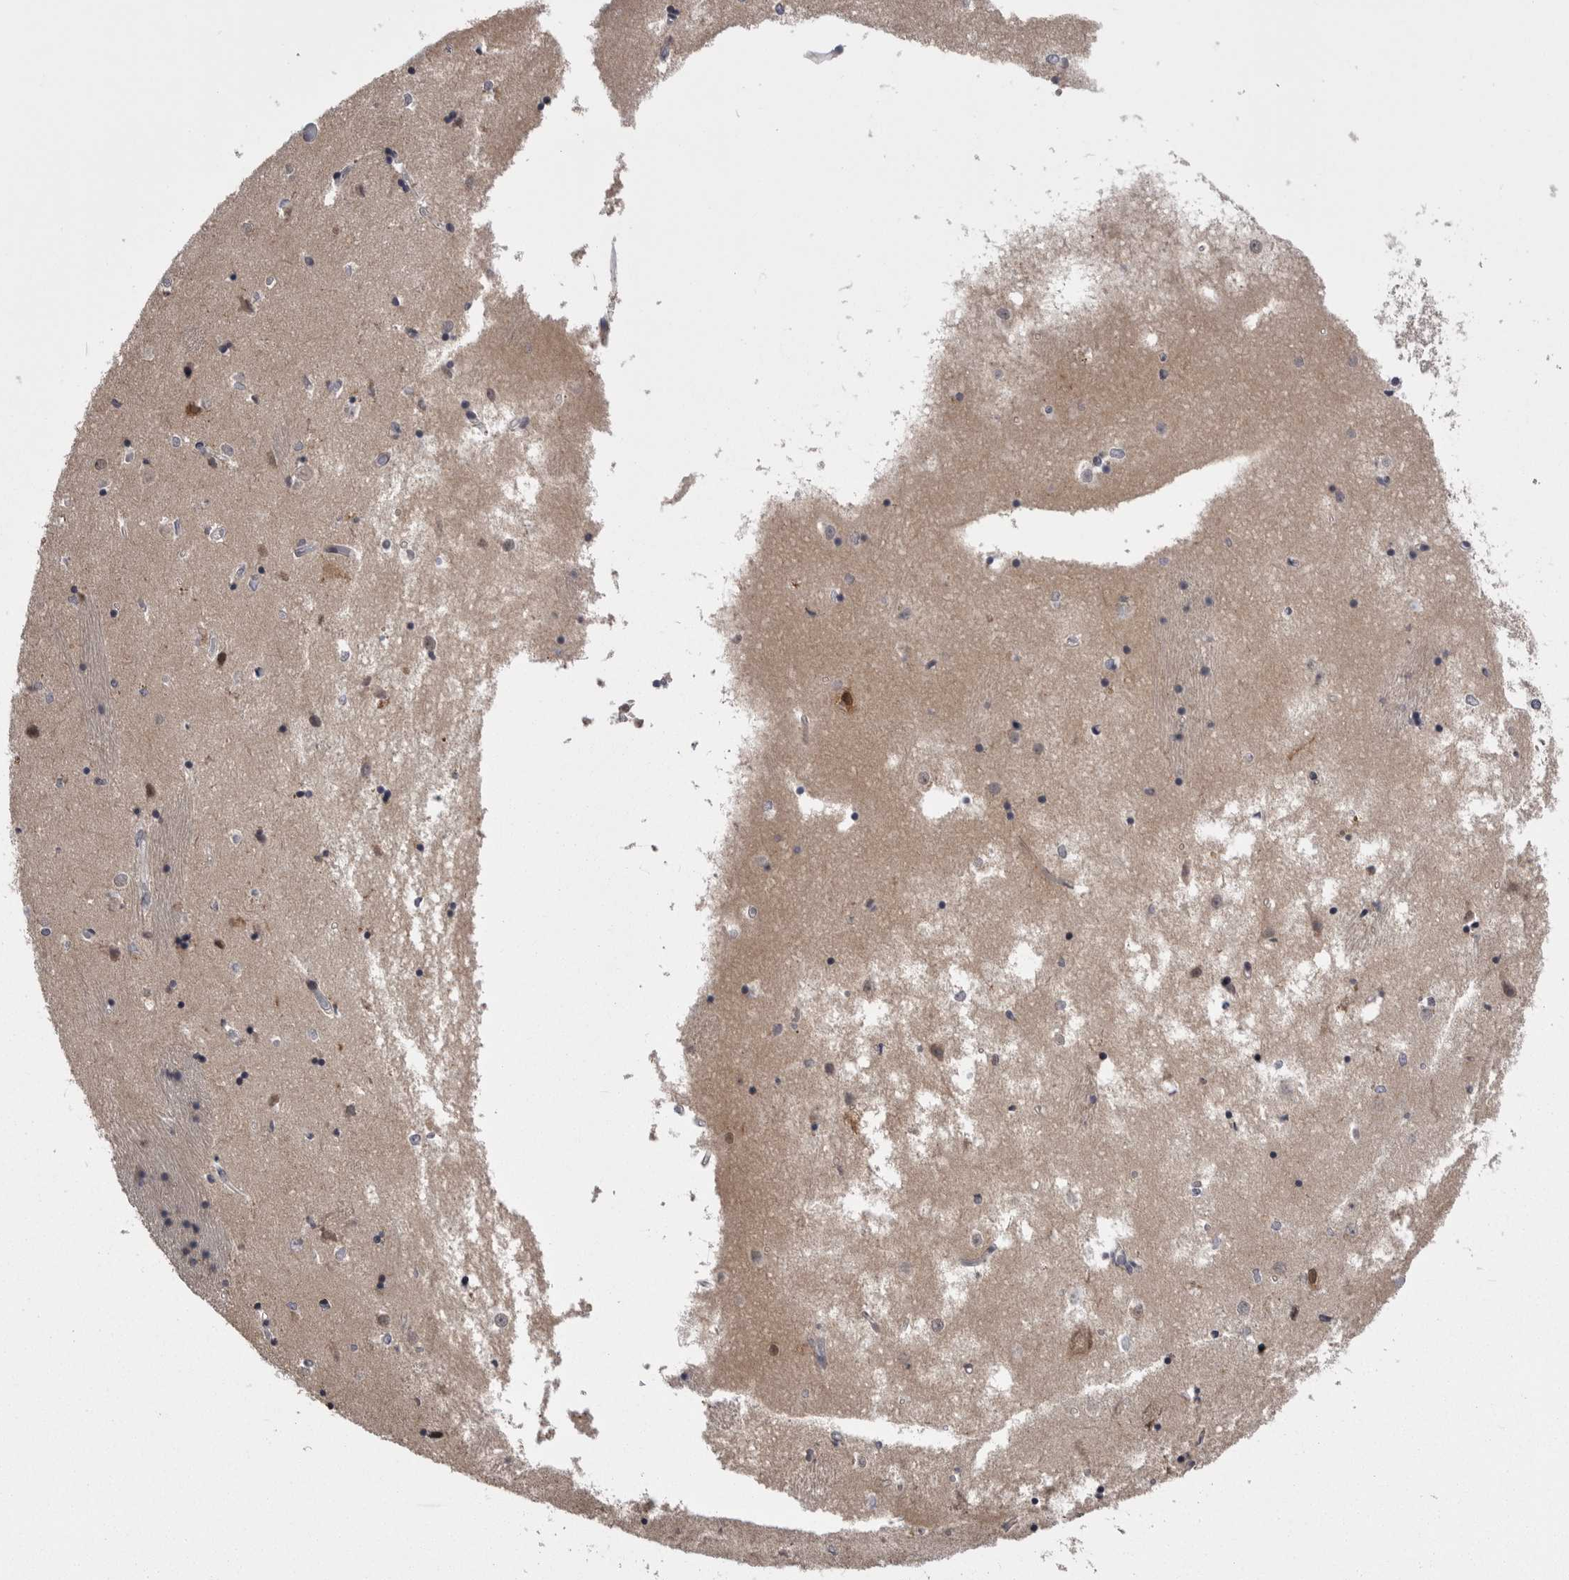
{"staining": {"intensity": "strong", "quantity": "<25%", "location": "cytoplasmic/membranous"}, "tissue": "caudate", "cell_type": "Glial cells", "image_type": "normal", "snomed": [{"axis": "morphology", "description": "Normal tissue, NOS"}, {"axis": "topography", "description": "Lateral ventricle wall"}], "caption": "Immunohistochemistry (IHC) image of unremarkable caudate: caudate stained using IHC exhibits medium levels of strong protein expression localized specifically in the cytoplasmic/membranous of glial cells, appearing as a cytoplasmic/membranous brown color.", "gene": "DLG2", "patient": {"sex": "male", "age": 45}}